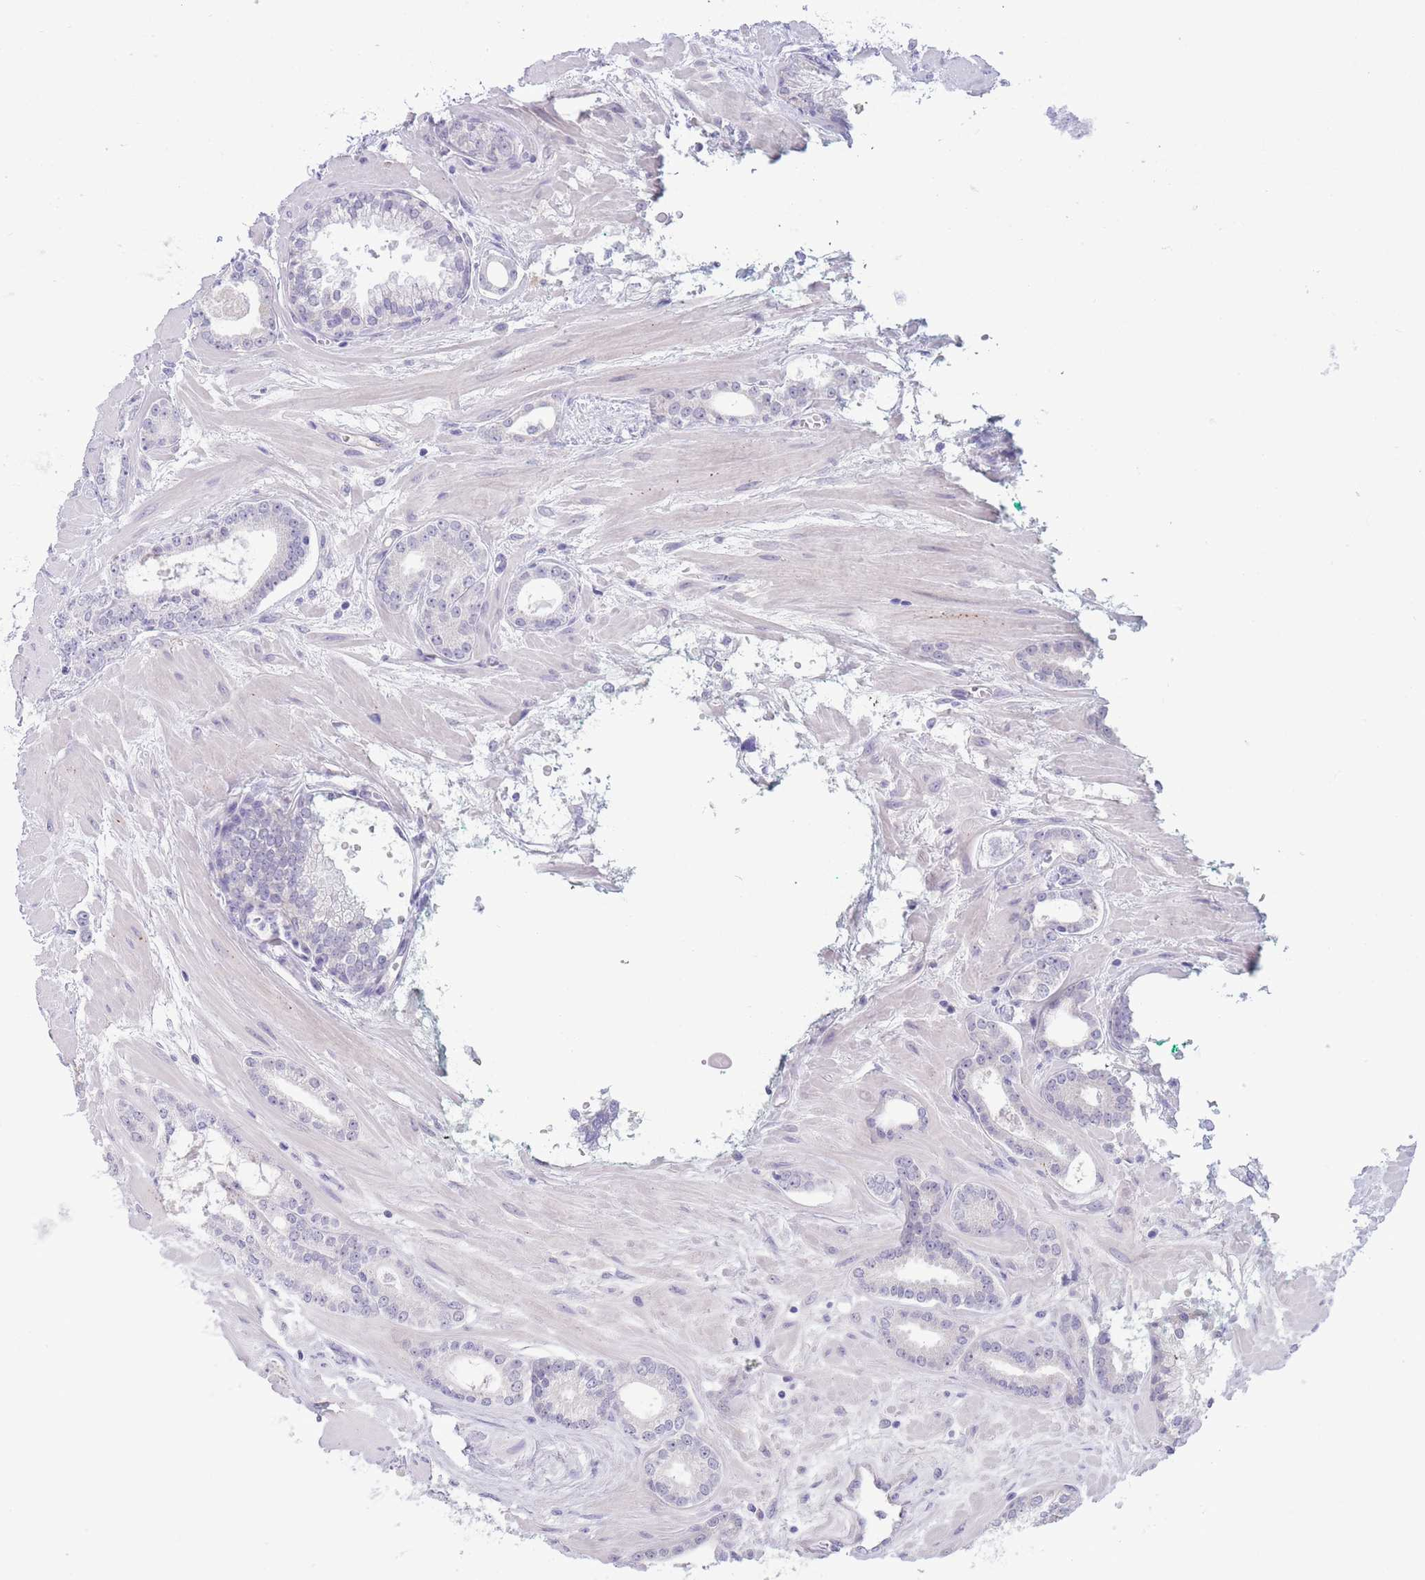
{"staining": {"intensity": "negative", "quantity": "none", "location": "none"}, "tissue": "prostate cancer", "cell_type": "Tumor cells", "image_type": "cancer", "snomed": [{"axis": "morphology", "description": "Adenocarcinoma, Low grade"}, {"axis": "topography", "description": "Prostate"}], "caption": "This is a micrograph of IHC staining of prostate cancer, which shows no staining in tumor cells.", "gene": "ASAP3", "patient": {"sex": "male", "age": 60}}